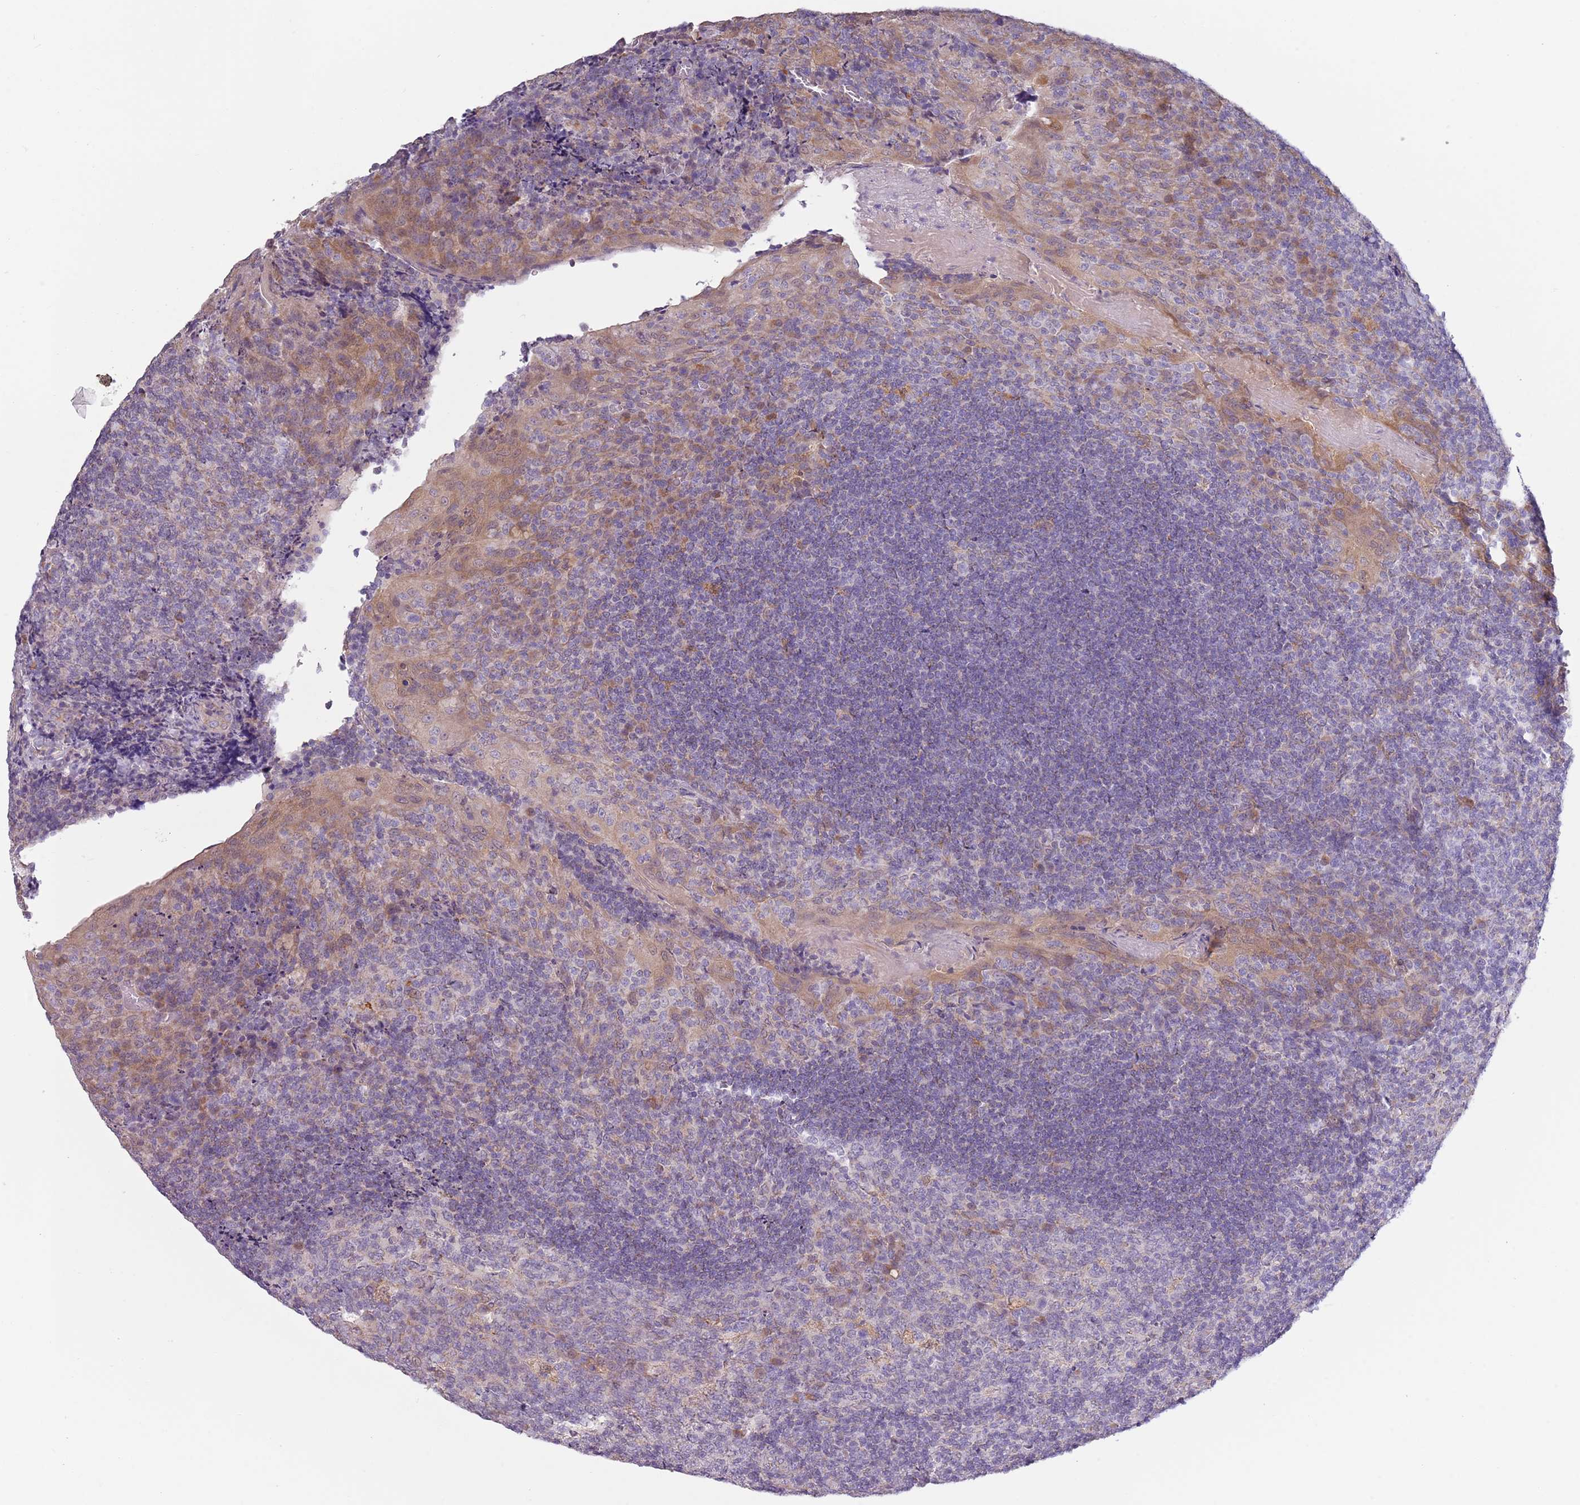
{"staining": {"intensity": "negative", "quantity": "none", "location": "none"}, "tissue": "tonsil", "cell_type": "Germinal center cells", "image_type": "normal", "snomed": [{"axis": "morphology", "description": "Normal tissue, NOS"}, {"axis": "topography", "description": "Tonsil"}], "caption": "DAB immunohistochemical staining of unremarkable human tonsil displays no significant positivity in germinal center cells.", "gene": "COQ5", "patient": {"sex": "male", "age": 17}}